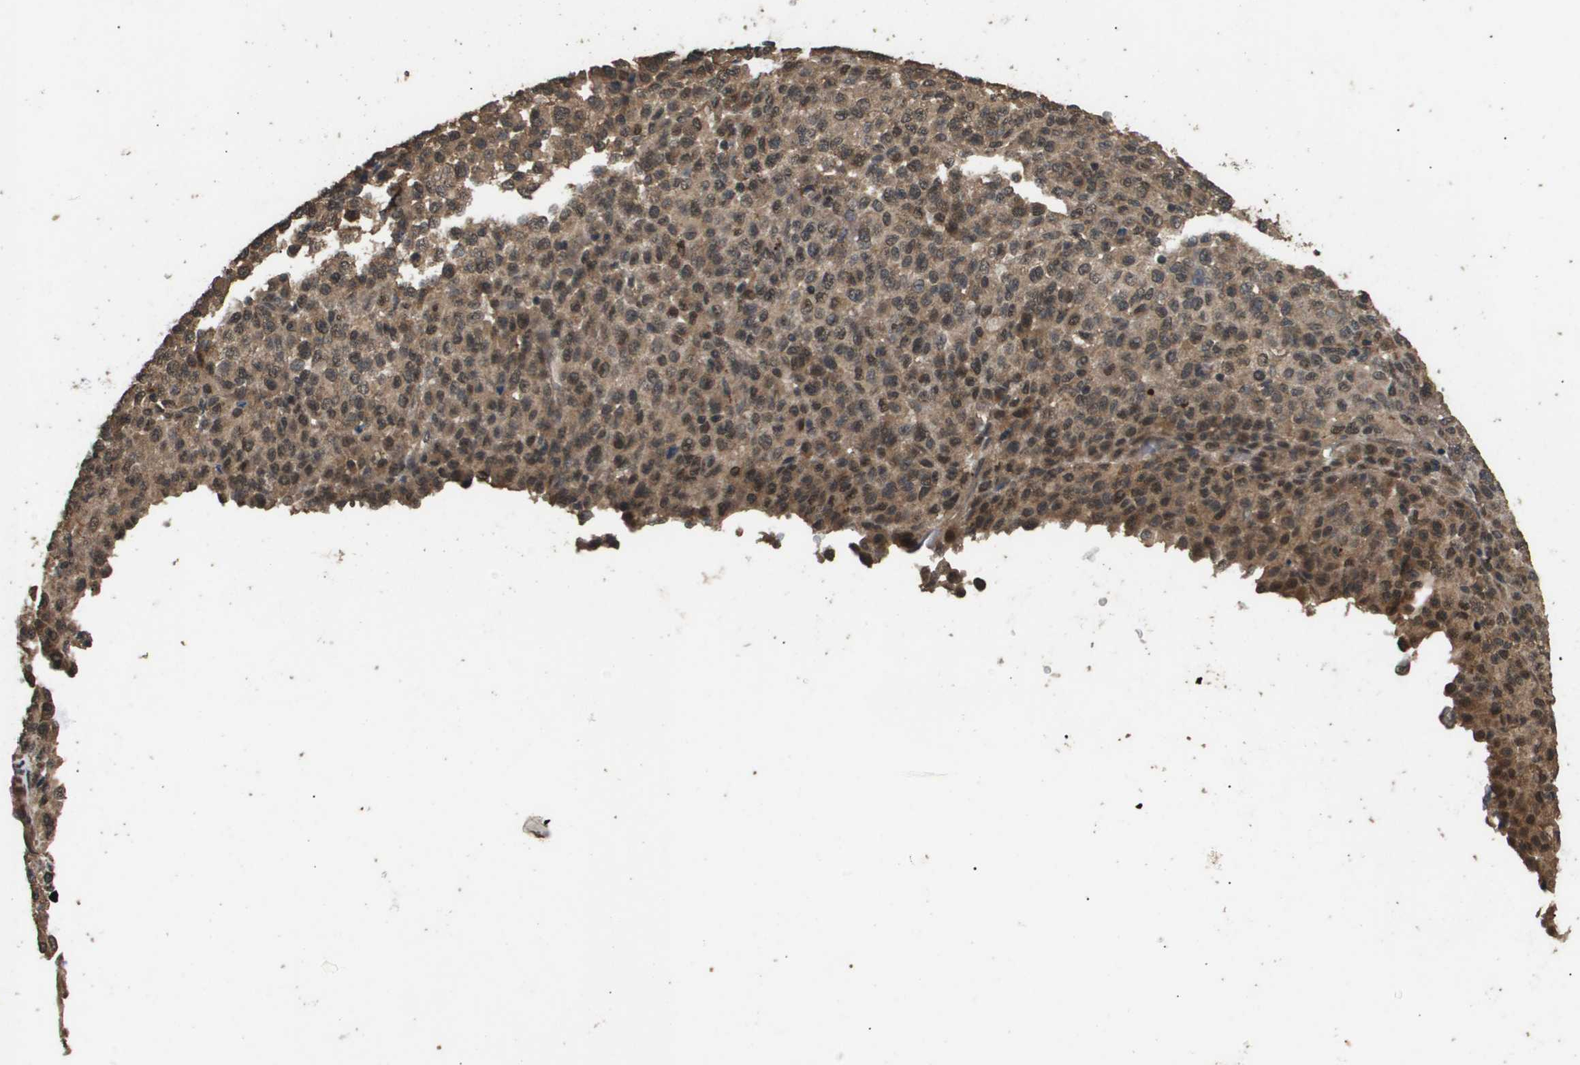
{"staining": {"intensity": "weak", "quantity": ">75%", "location": "cytoplasmic/membranous,nuclear"}, "tissue": "melanoma", "cell_type": "Tumor cells", "image_type": "cancer", "snomed": [{"axis": "morphology", "description": "Malignant melanoma, Metastatic site"}, {"axis": "topography", "description": "Pancreas"}], "caption": "There is low levels of weak cytoplasmic/membranous and nuclear expression in tumor cells of malignant melanoma (metastatic site), as demonstrated by immunohistochemical staining (brown color).", "gene": "ING1", "patient": {"sex": "female", "age": 30}}